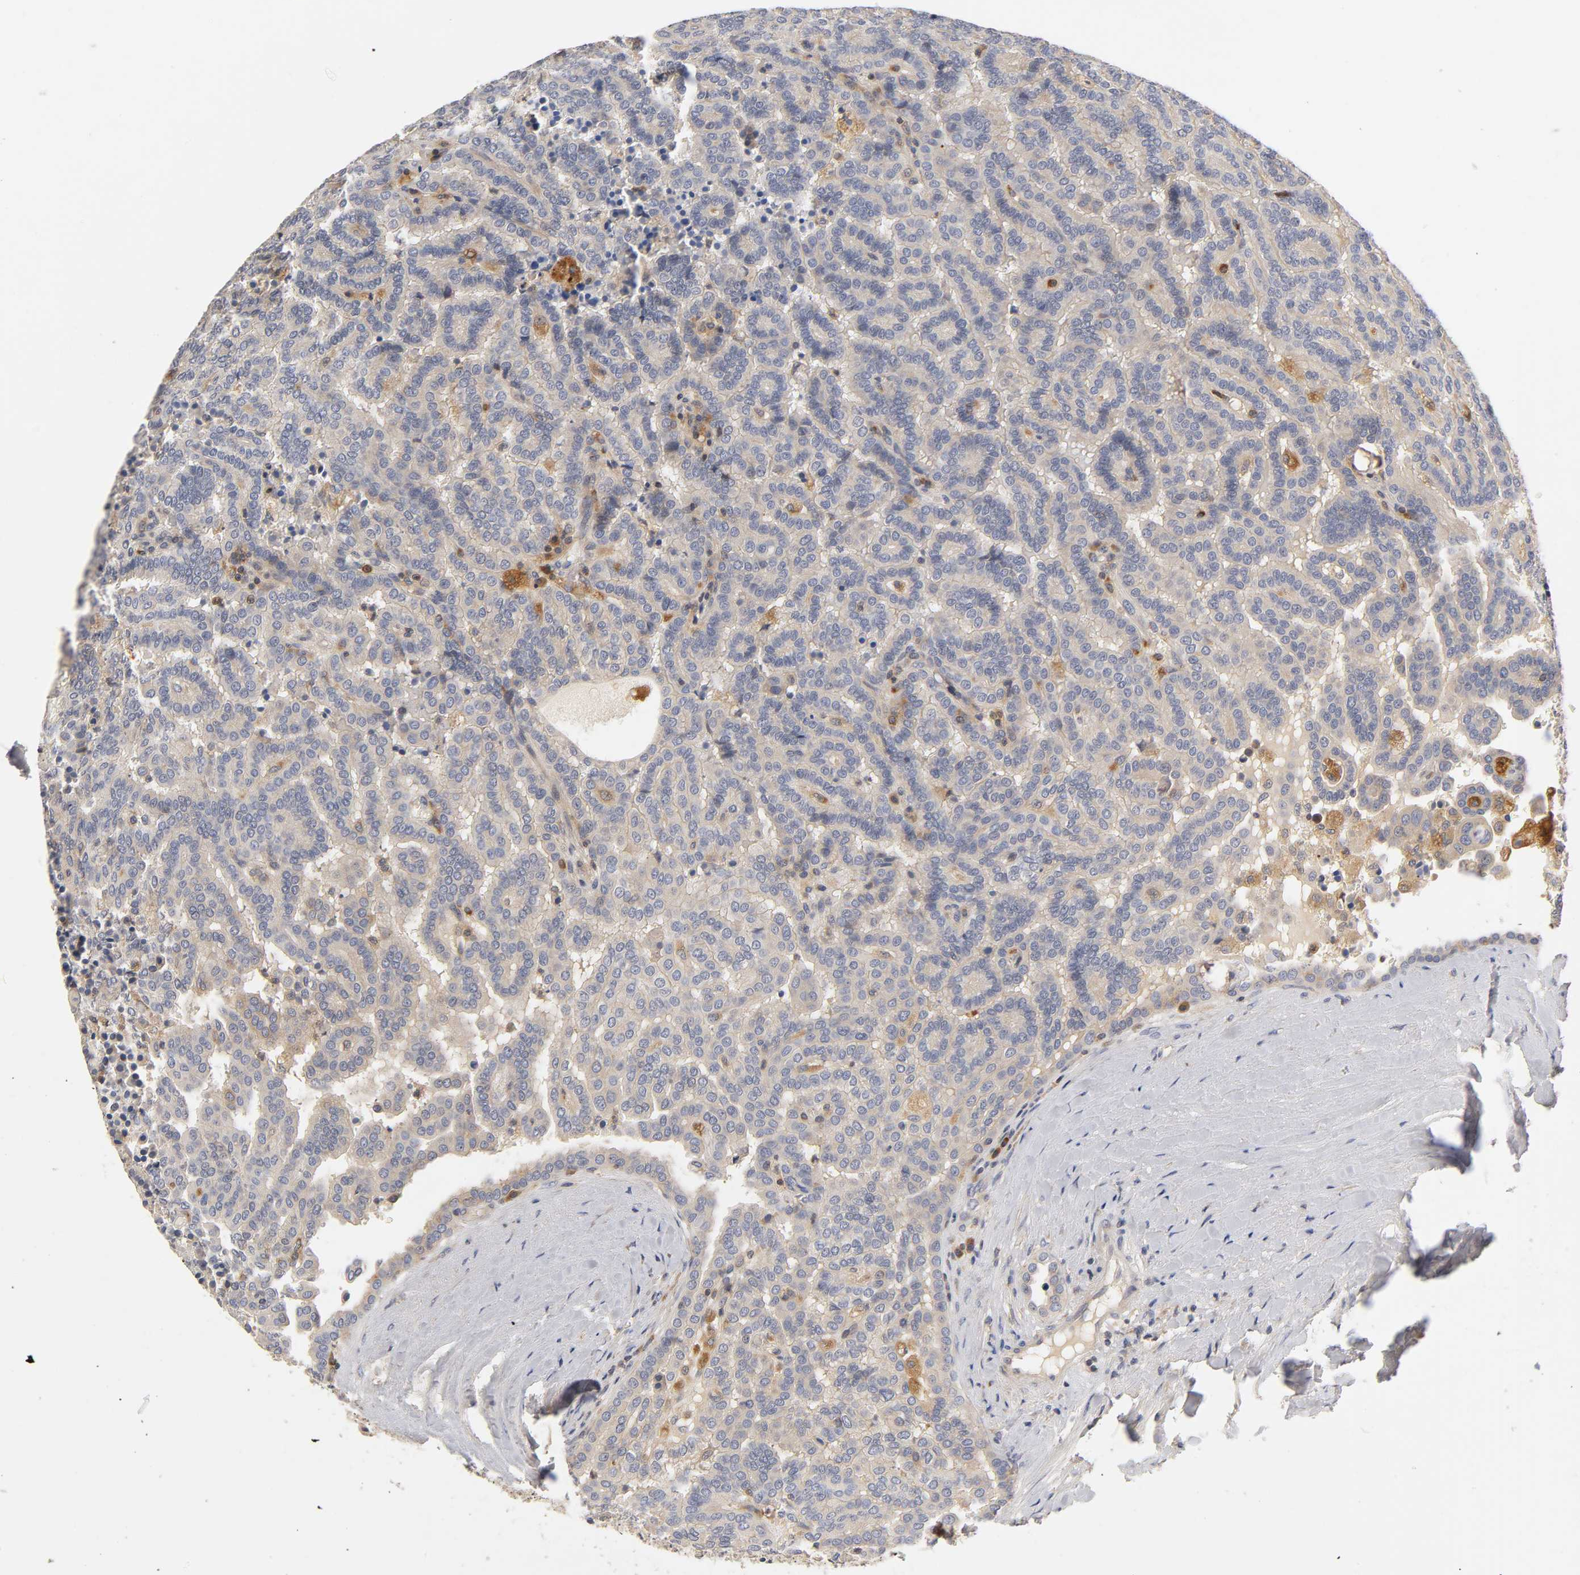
{"staining": {"intensity": "weak", "quantity": ">75%", "location": "cytoplasmic/membranous"}, "tissue": "renal cancer", "cell_type": "Tumor cells", "image_type": "cancer", "snomed": [{"axis": "morphology", "description": "Adenocarcinoma, NOS"}, {"axis": "topography", "description": "Kidney"}], "caption": "Immunohistochemical staining of renal cancer exhibits weak cytoplasmic/membranous protein staining in about >75% of tumor cells.", "gene": "RHOA", "patient": {"sex": "male", "age": 61}}